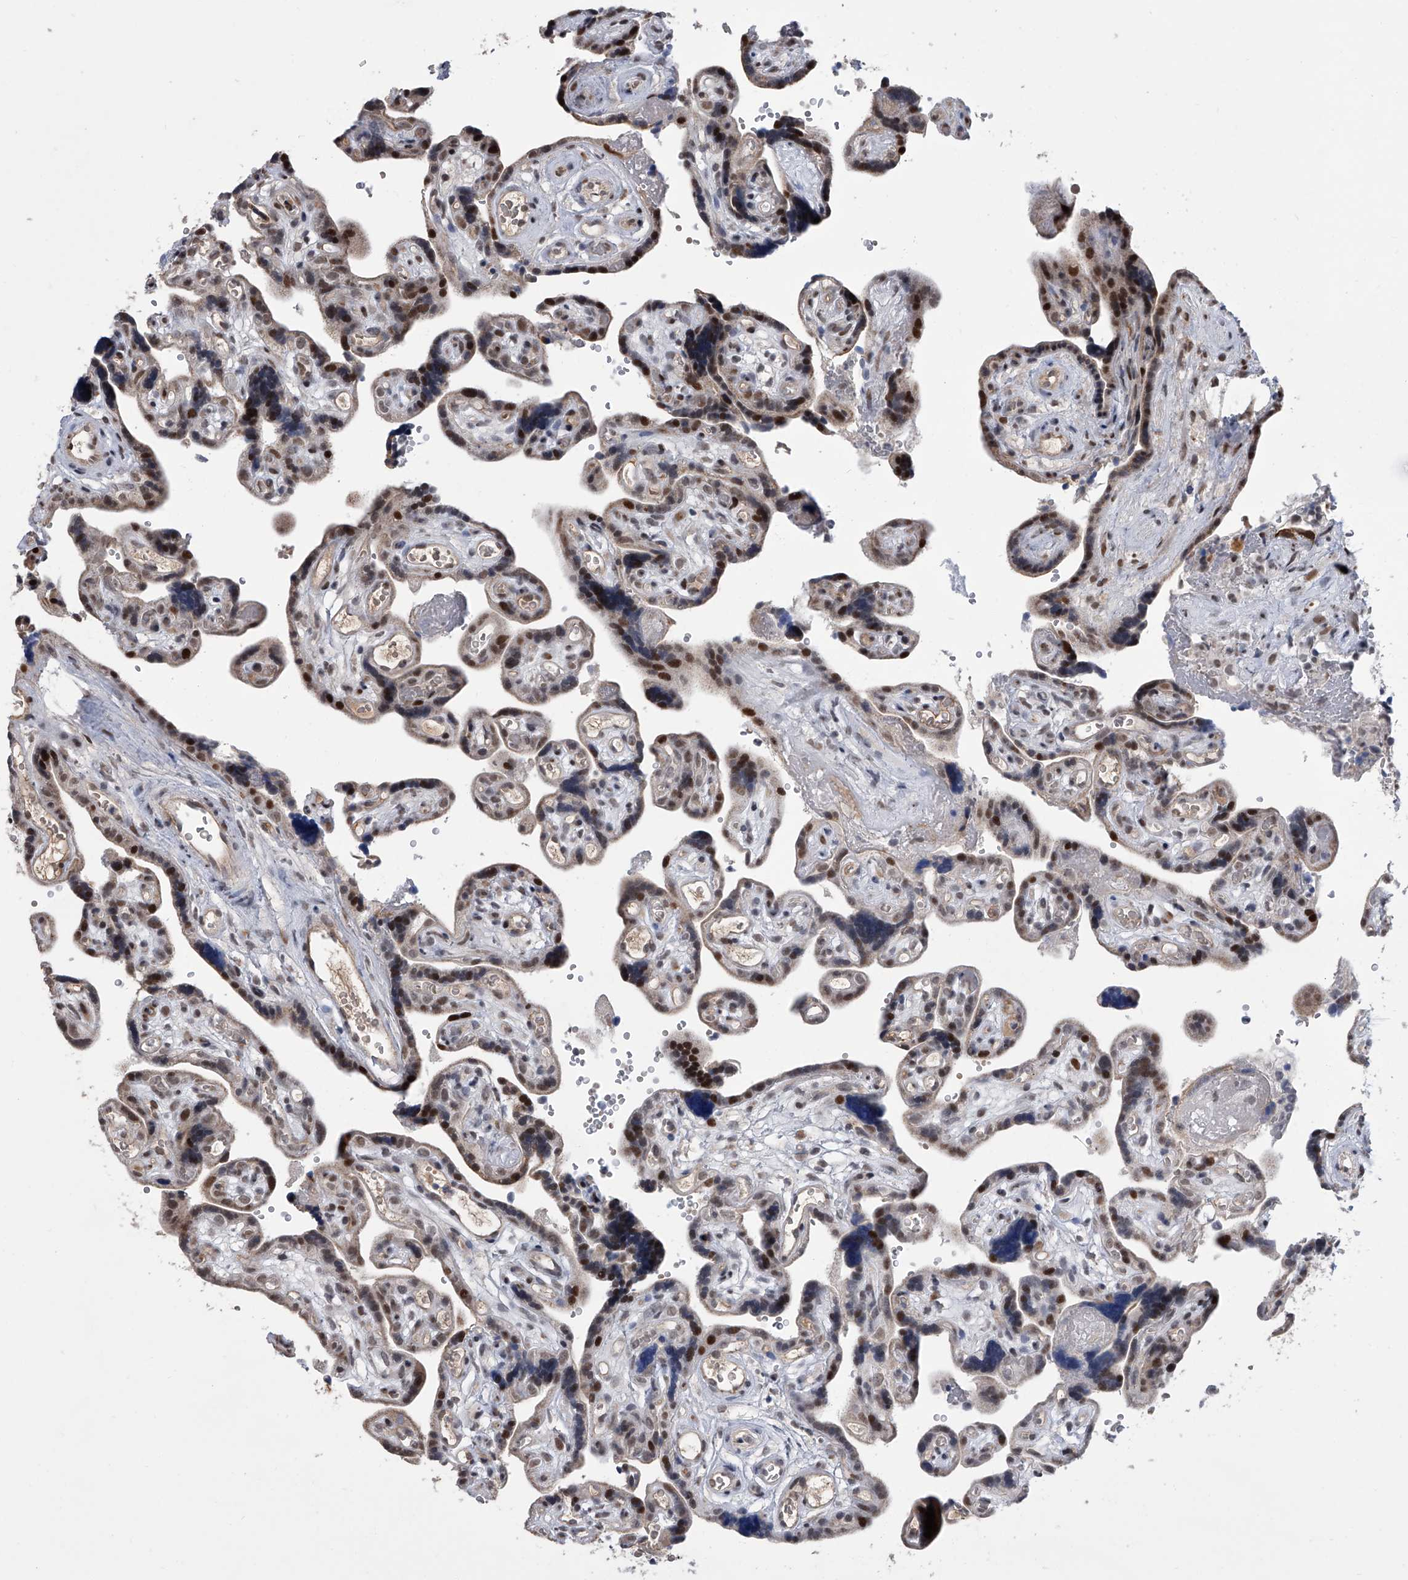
{"staining": {"intensity": "weak", "quantity": "<25%", "location": "nuclear"}, "tissue": "placenta", "cell_type": "Decidual cells", "image_type": "normal", "snomed": [{"axis": "morphology", "description": "Normal tissue, NOS"}, {"axis": "topography", "description": "Placenta"}], "caption": "High power microscopy histopathology image of an immunohistochemistry (IHC) histopathology image of benign placenta, revealing no significant staining in decidual cells.", "gene": "ZNF426", "patient": {"sex": "female", "age": 30}}